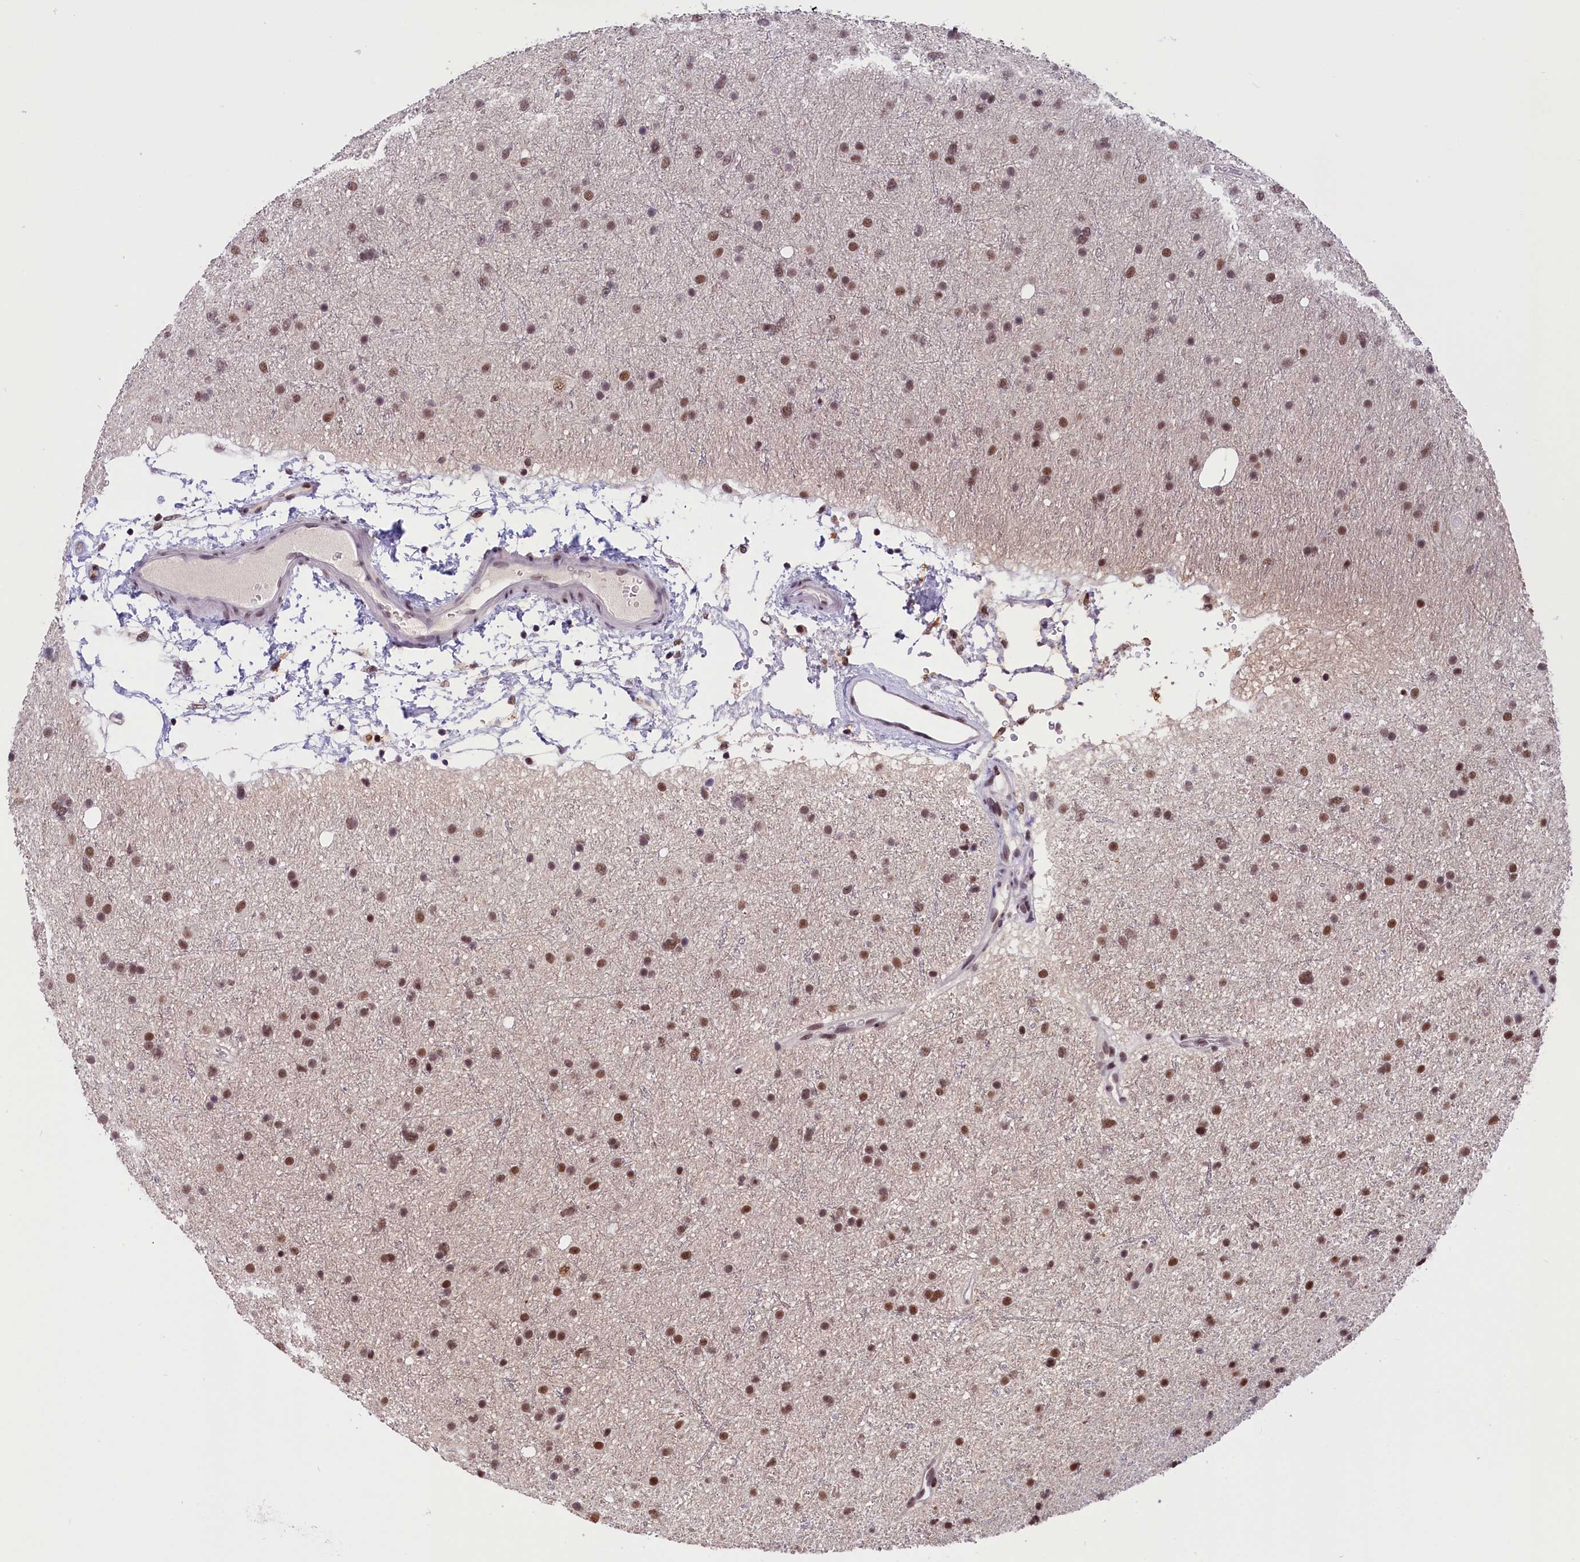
{"staining": {"intensity": "moderate", "quantity": ">75%", "location": "nuclear"}, "tissue": "glioma", "cell_type": "Tumor cells", "image_type": "cancer", "snomed": [{"axis": "morphology", "description": "Glioma, malignant, Low grade"}, {"axis": "topography", "description": "Cerebral cortex"}], "caption": "Tumor cells exhibit moderate nuclear positivity in approximately >75% of cells in low-grade glioma (malignant).", "gene": "ZC3H4", "patient": {"sex": "female", "age": 39}}